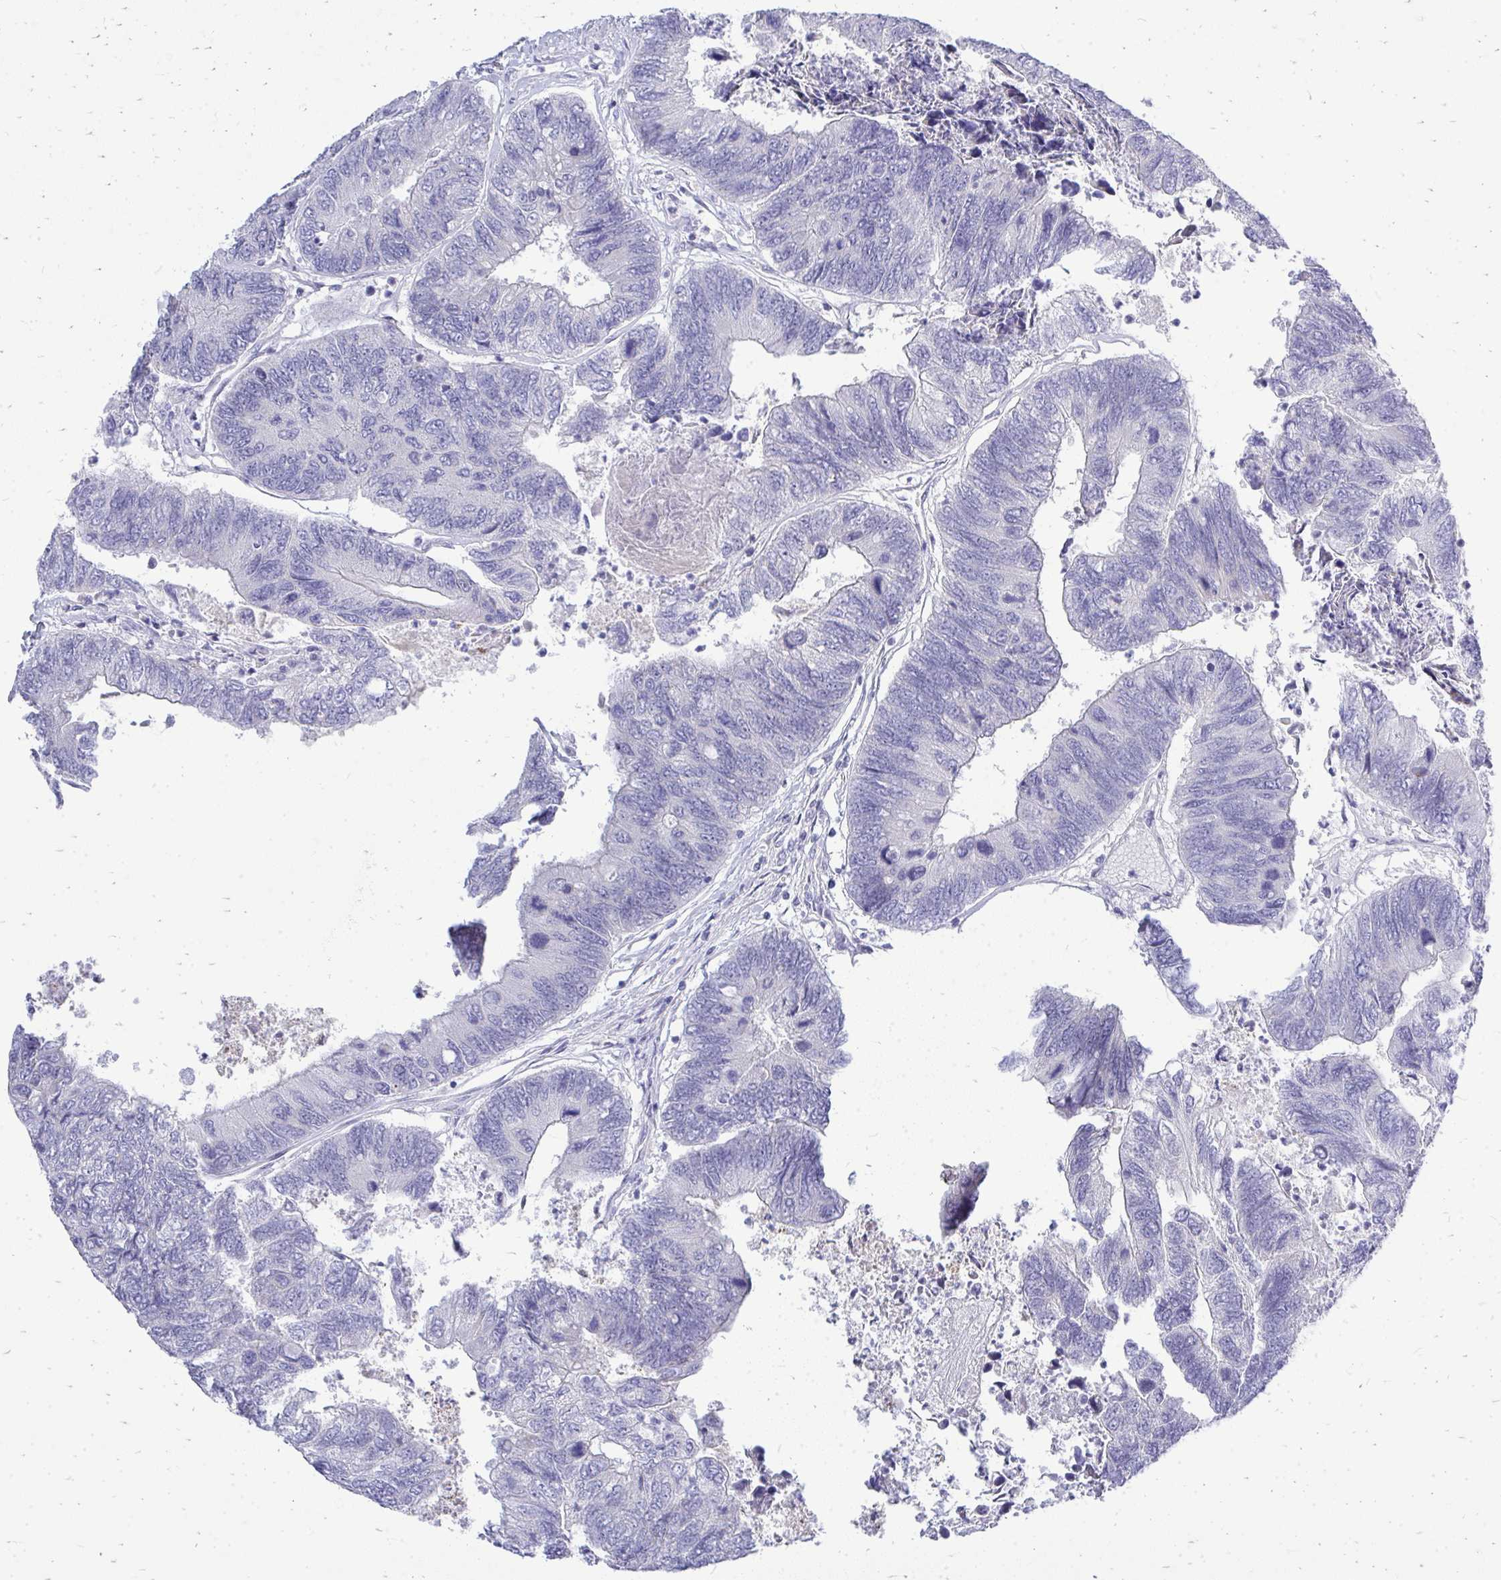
{"staining": {"intensity": "negative", "quantity": "none", "location": "none"}, "tissue": "colorectal cancer", "cell_type": "Tumor cells", "image_type": "cancer", "snomed": [{"axis": "morphology", "description": "Adenocarcinoma, NOS"}, {"axis": "topography", "description": "Colon"}], "caption": "Immunohistochemistry image of neoplastic tissue: colorectal cancer stained with DAB (3,3'-diaminobenzidine) displays no significant protein expression in tumor cells.", "gene": "OR8D1", "patient": {"sex": "female", "age": 67}}